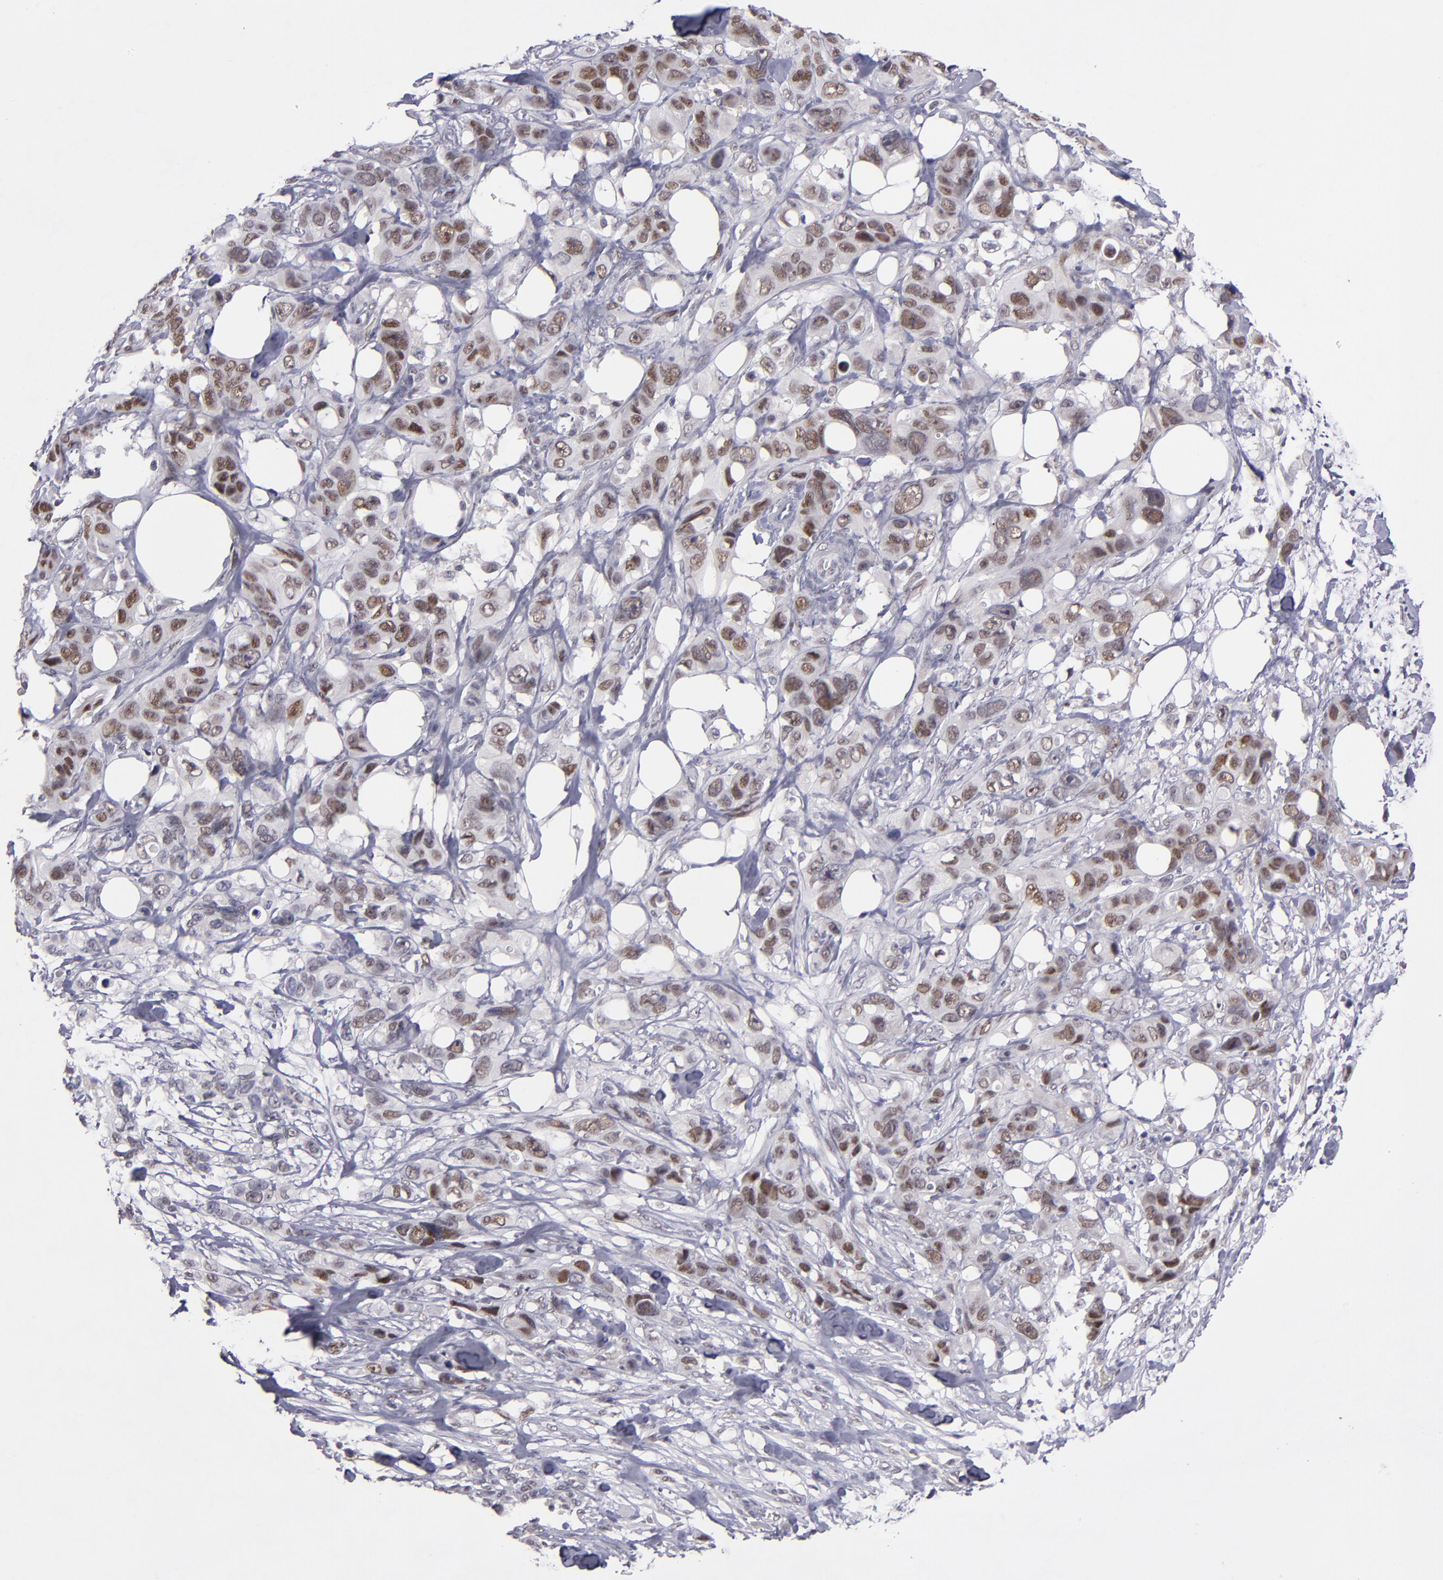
{"staining": {"intensity": "moderate", "quantity": "25%-75%", "location": "nuclear"}, "tissue": "stomach cancer", "cell_type": "Tumor cells", "image_type": "cancer", "snomed": [{"axis": "morphology", "description": "Adenocarcinoma, NOS"}, {"axis": "topography", "description": "Stomach, upper"}], "caption": "Immunohistochemical staining of human stomach cancer (adenocarcinoma) reveals moderate nuclear protein staining in about 25%-75% of tumor cells. Using DAB (3,3'-diaminobenzidine) (brown) and hematoxylin (blue) stains, captured at high magnification using brightfield microscopy.", "gene": "OTUB2", "patient": {"sex": "male", "age": 47}}